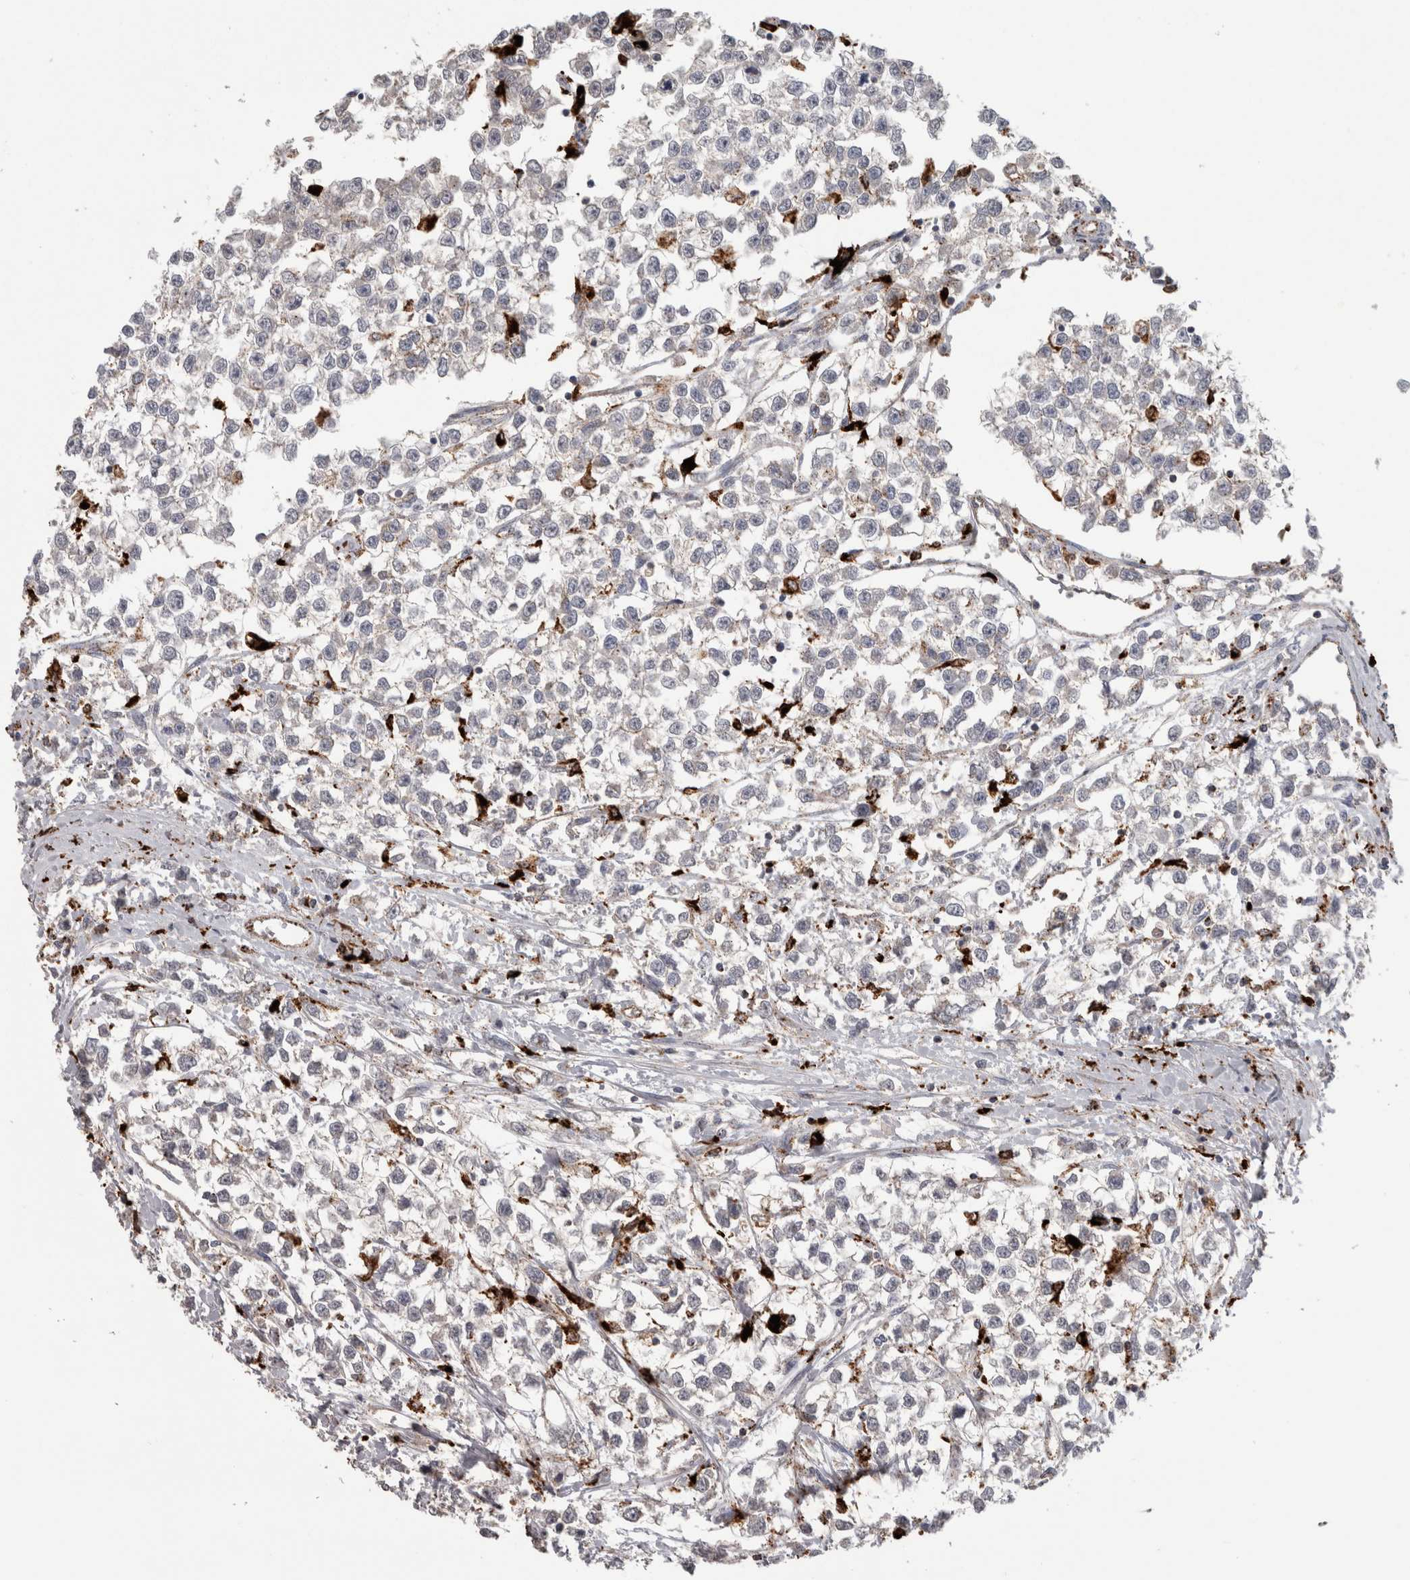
{"staining": {"intensity": "negative", "quantity": "none", "location": "none"}, "tissue": "testis cancer", "cell_type": "Tumor cells", "image_type": "cancer", "snomed": [{"axis": "morphology", "description": "Seminoma, NOS"}, {"axis": "morphology", "description": "Carcinoma, Embryonal, NOS"}, {"axis": "topography", "description": "Testis"}], "caption": "Tumor cells show no significant positivity in testis cancer (embryonal carcinoma).", "gene": "CTSZ", "patient": {"sex": "male", "age": 51}}